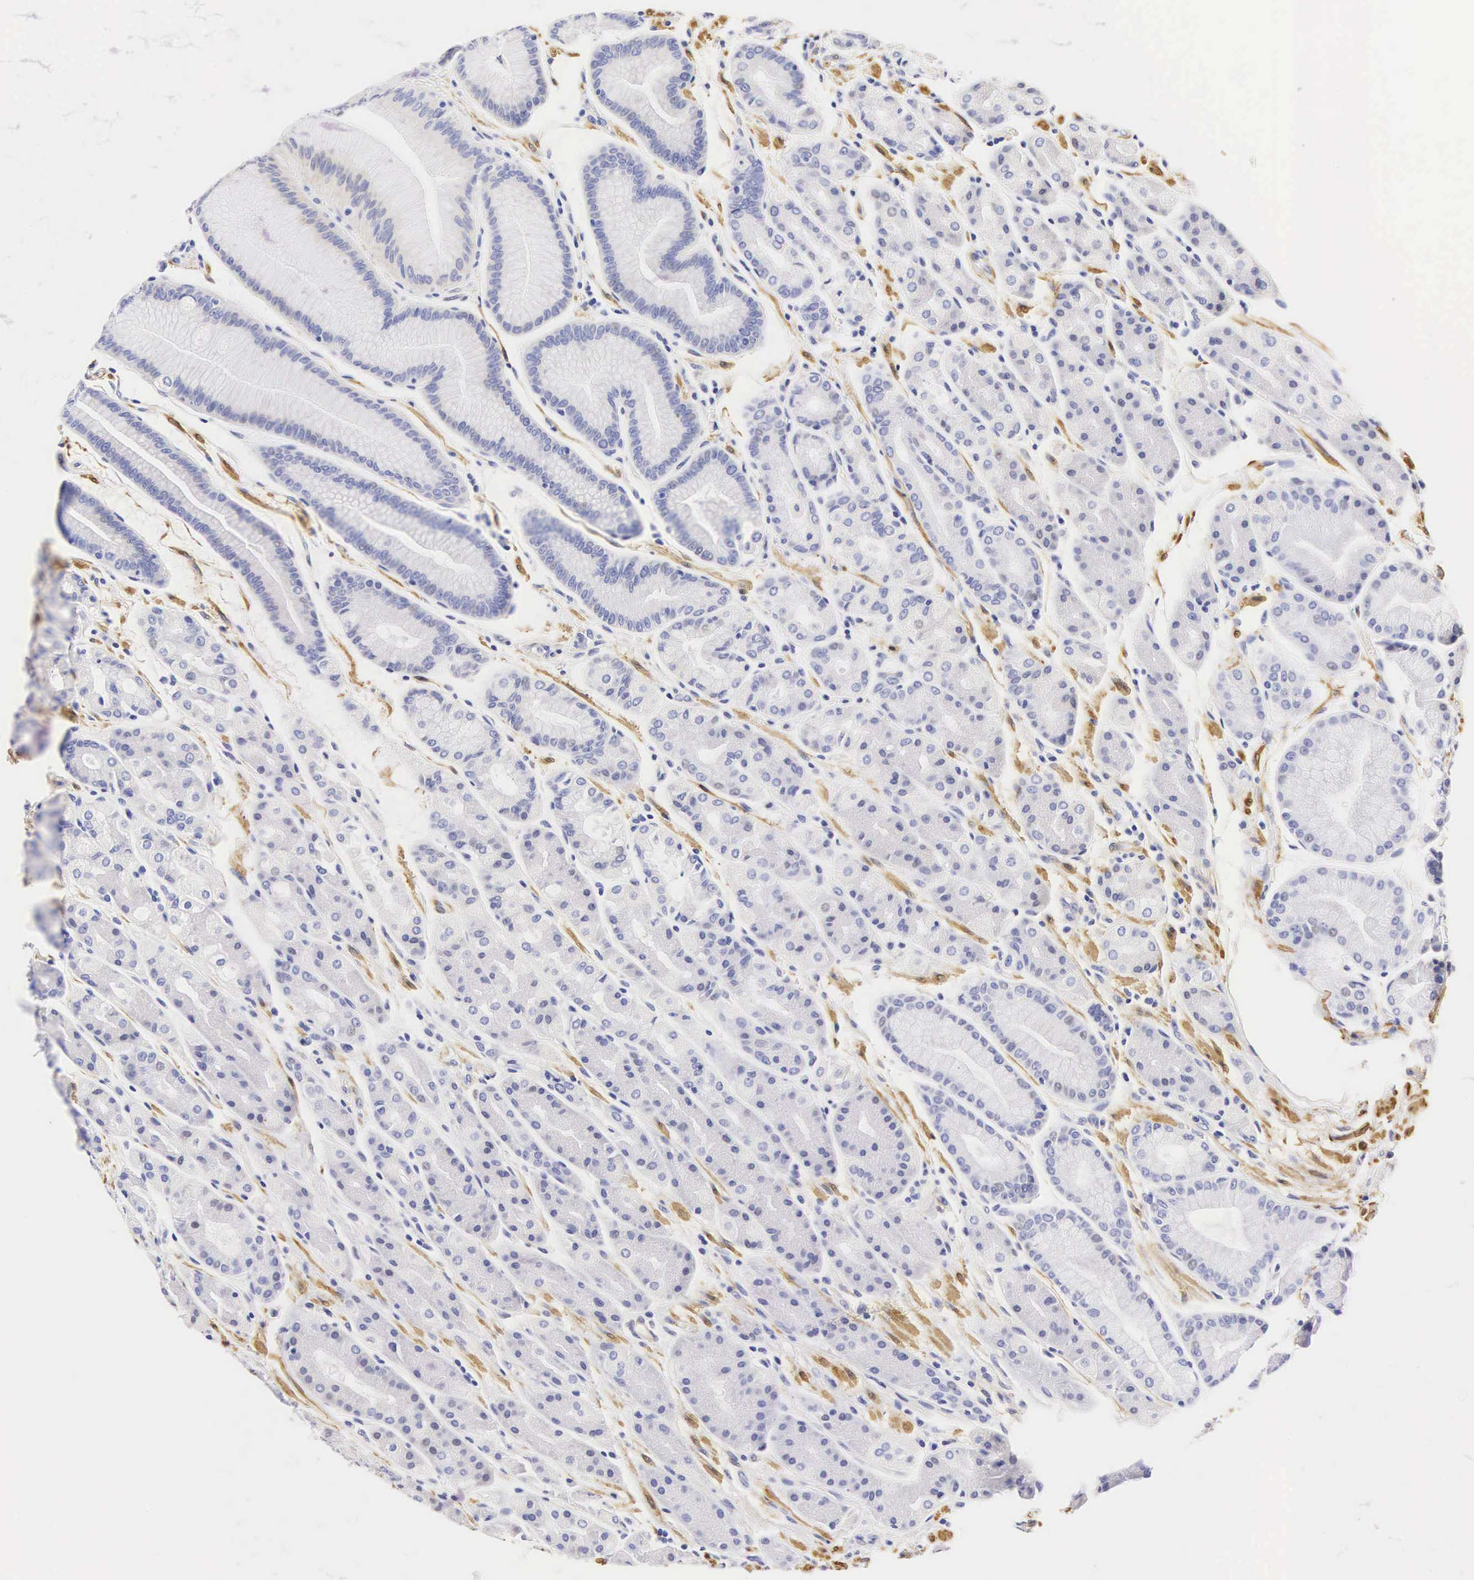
{"staining": {"intensity": "negative", "quantity": "none", "location": "none"}, "tissue": "stomach", "cell_type": "Glandular cells", "image_type": "normal", "snomed": [{"axis": "morphology", "description": "Normal tissue, NOS"}, {"axis": "topography", "description": "Stomach, upper"}], "caption": "Immunohistochemistry (IHC) of benign stomach shows no staining in glandular cells.", "gene": "CNN1", "patient": {"sex": "male", "age": 72}}